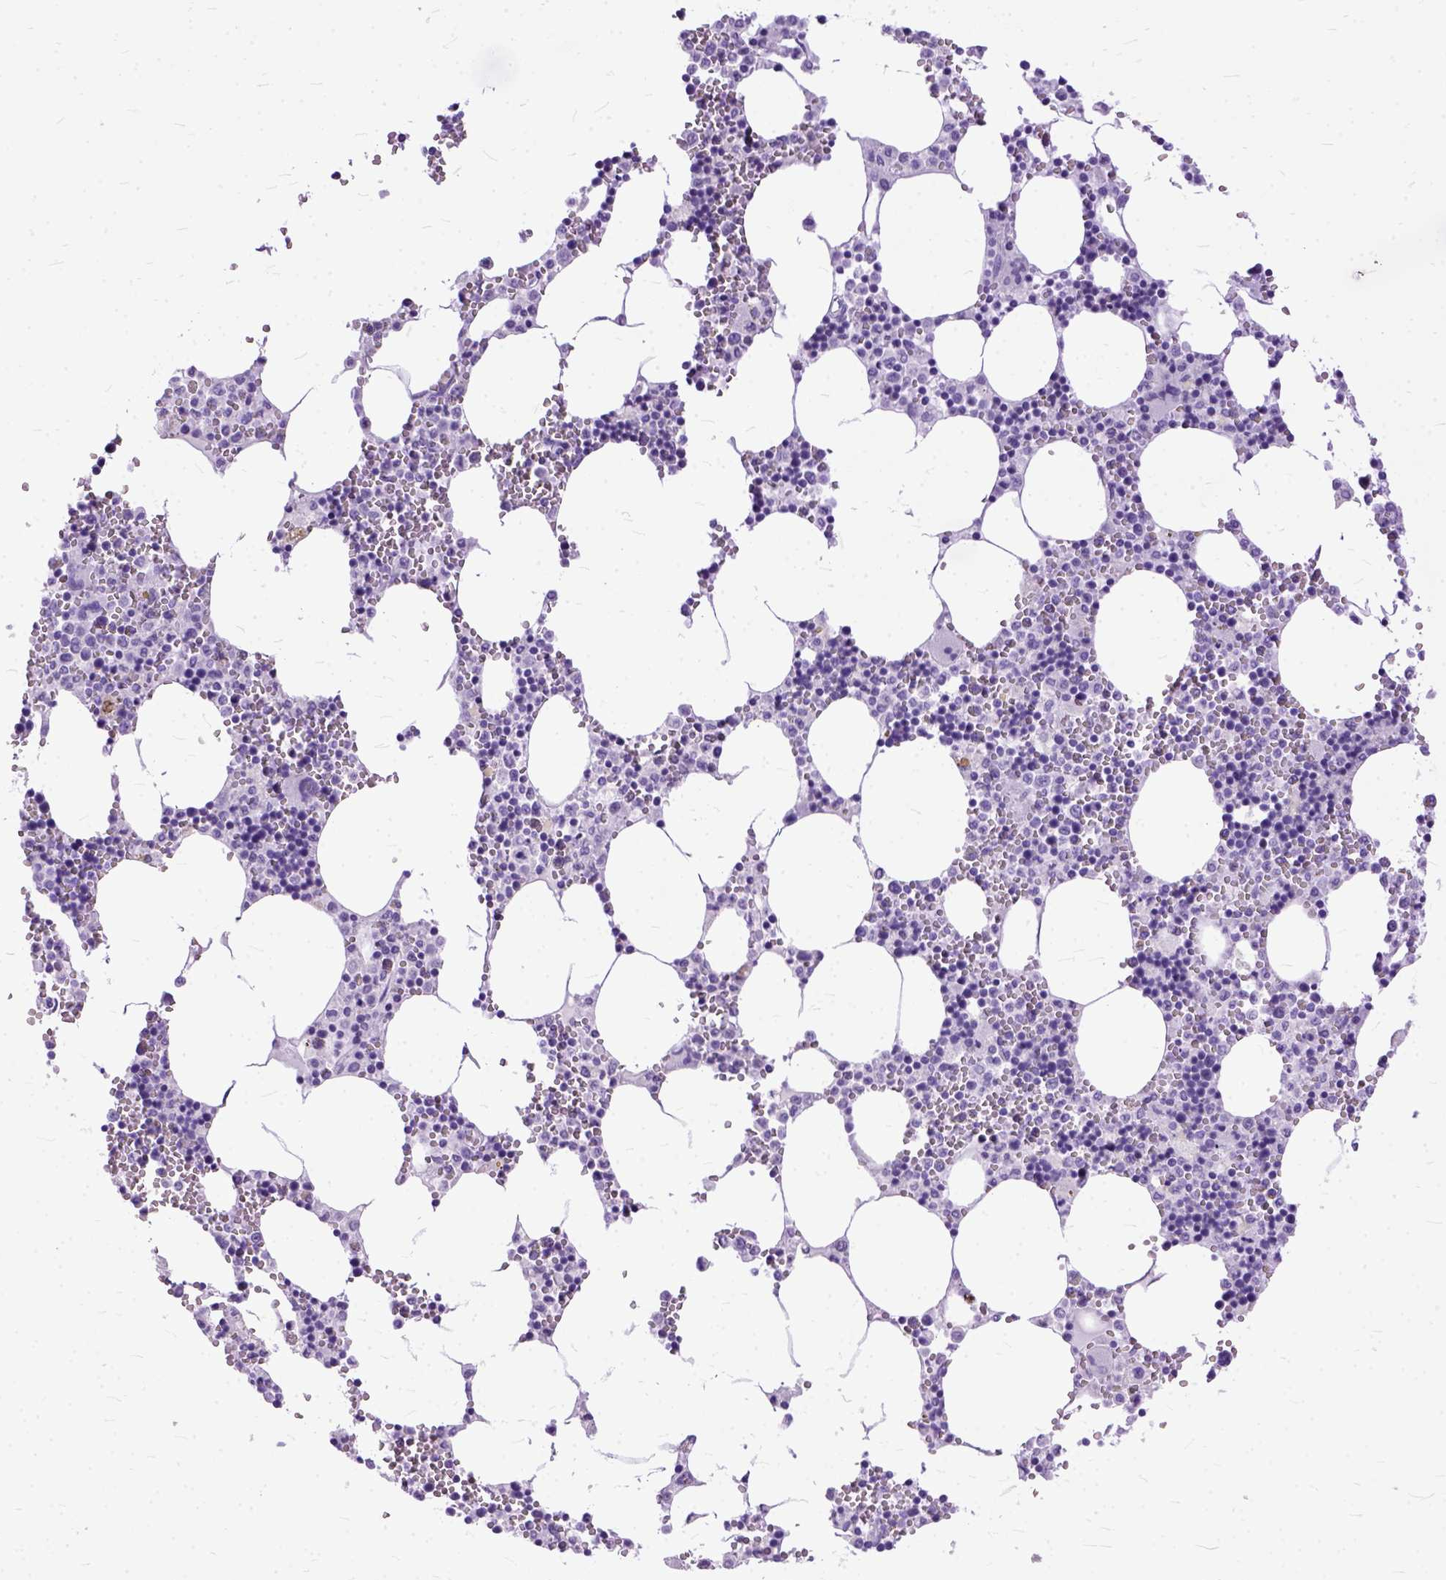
{"staining": {"intensity": "negative", "quantity": "none", "location": "none"}, "tissue": "bone marrow", "cell_type": "Hematopoietic cells", "image_type": "normal", "snomed": [{"axis": "morphology", "description": "Normal tissue, NOS"}, {"axis": "topography", "description": "Bone marrow"}], "caption": "Immunohistochemistry (IHC) micrograph of normal human bone marrow stained for a protein (brown), which shows no expression in hematopoietic cells.", "gene": "GNGT1", "patient": {"sex": "male", "age": 54}}